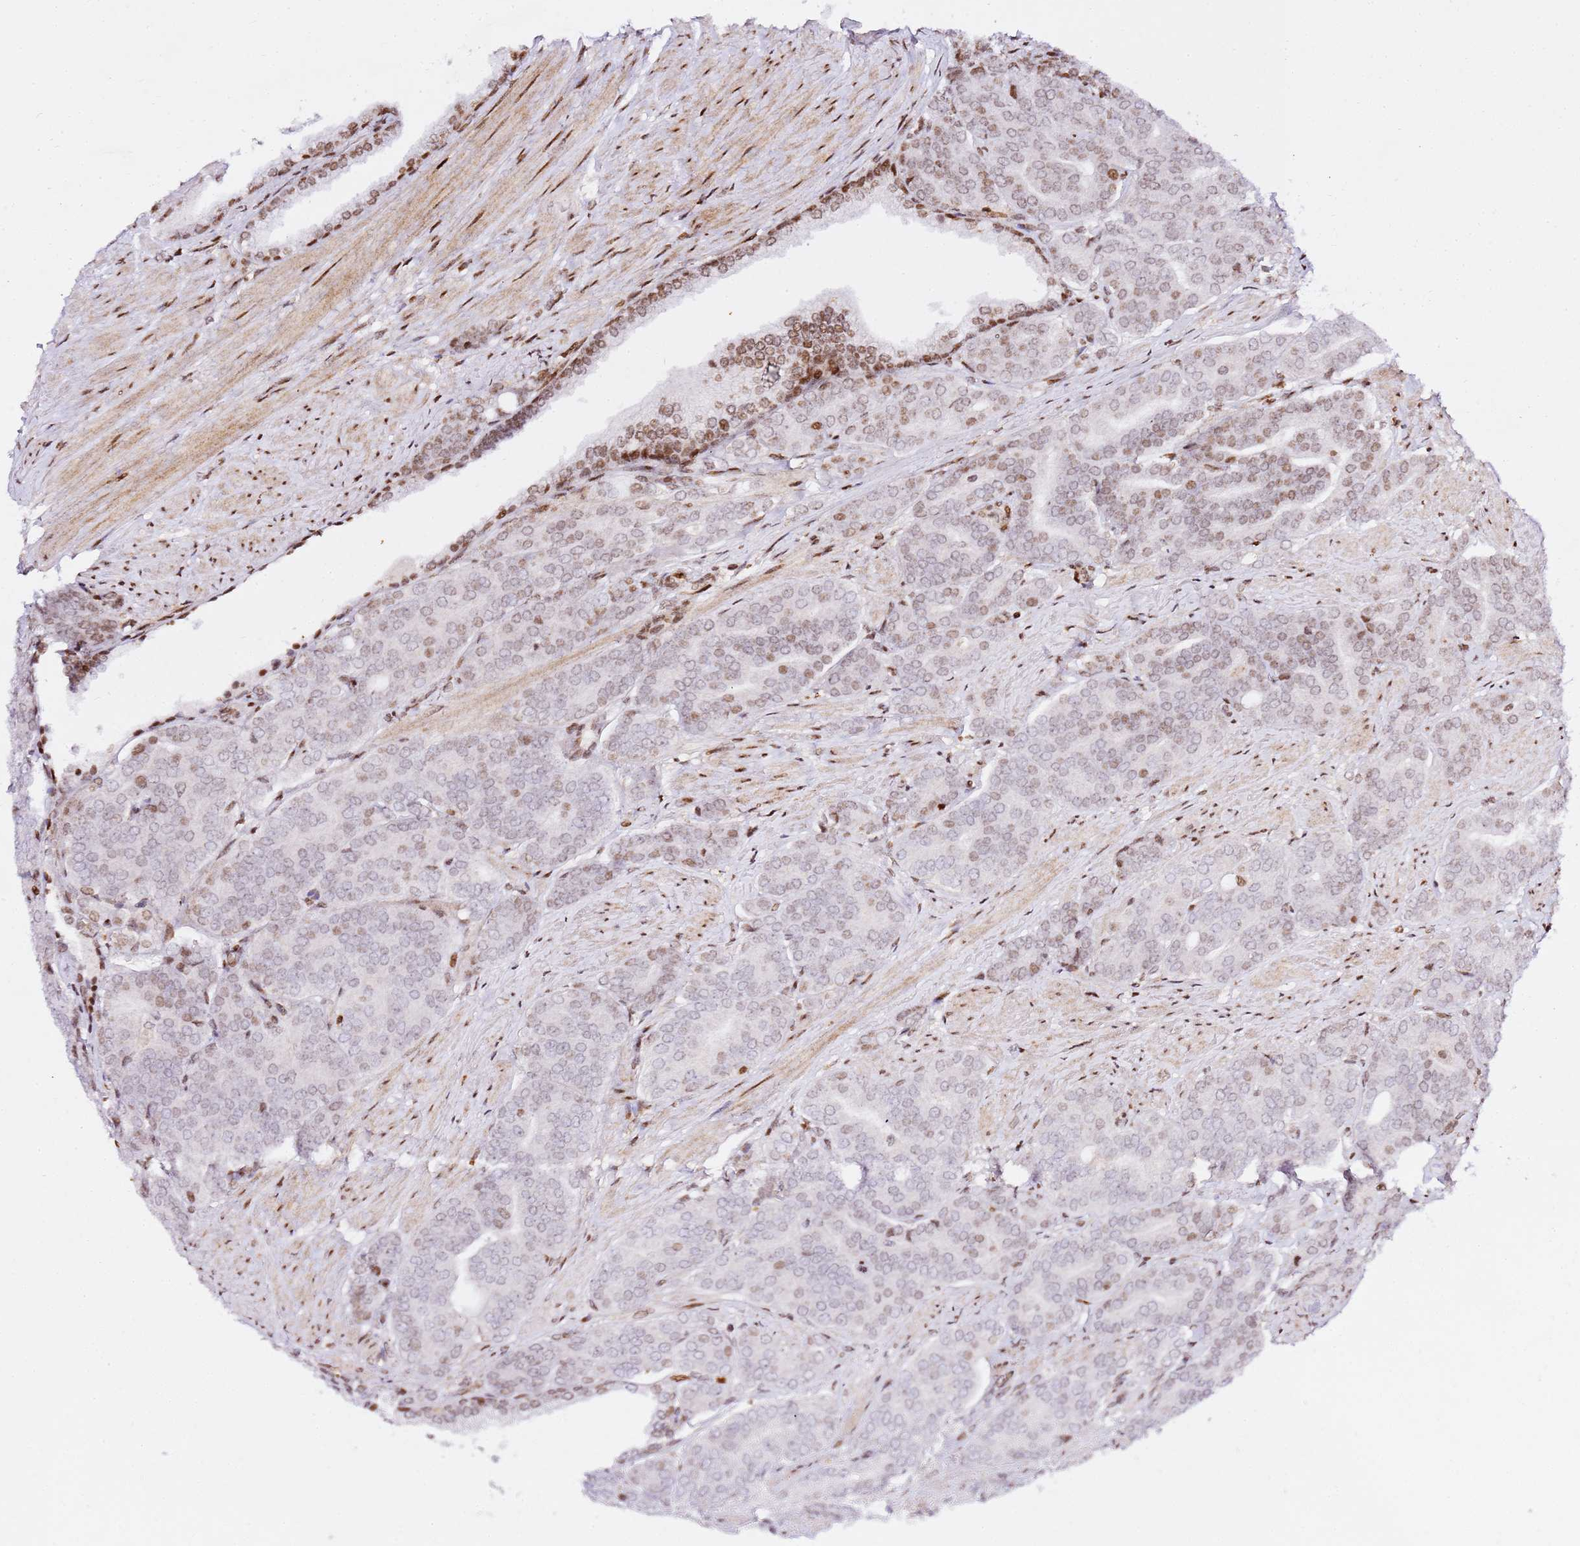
{"staining": {"intensity": "weak", "quantity": "<25%", "location": "nuclear"}, "tissue": "prostate cancer", "cell_type": "Tumor cells", "image_type": "cancer", "snomed": [{"axis": "morphology", "description": "Adenocarcinoma, High grade"}, {"axis": "topography", "description": "Prostate"}], "caption": "Tumor cells show no significant positivity in prostate cancer (high-grade adenocarcinoma). The staining is performed using DAB brown chromogen with nuclei counter-stained in using hematoxylin.", "gene": "GBP2", "patient": {"sex": "male", "age": 67}}